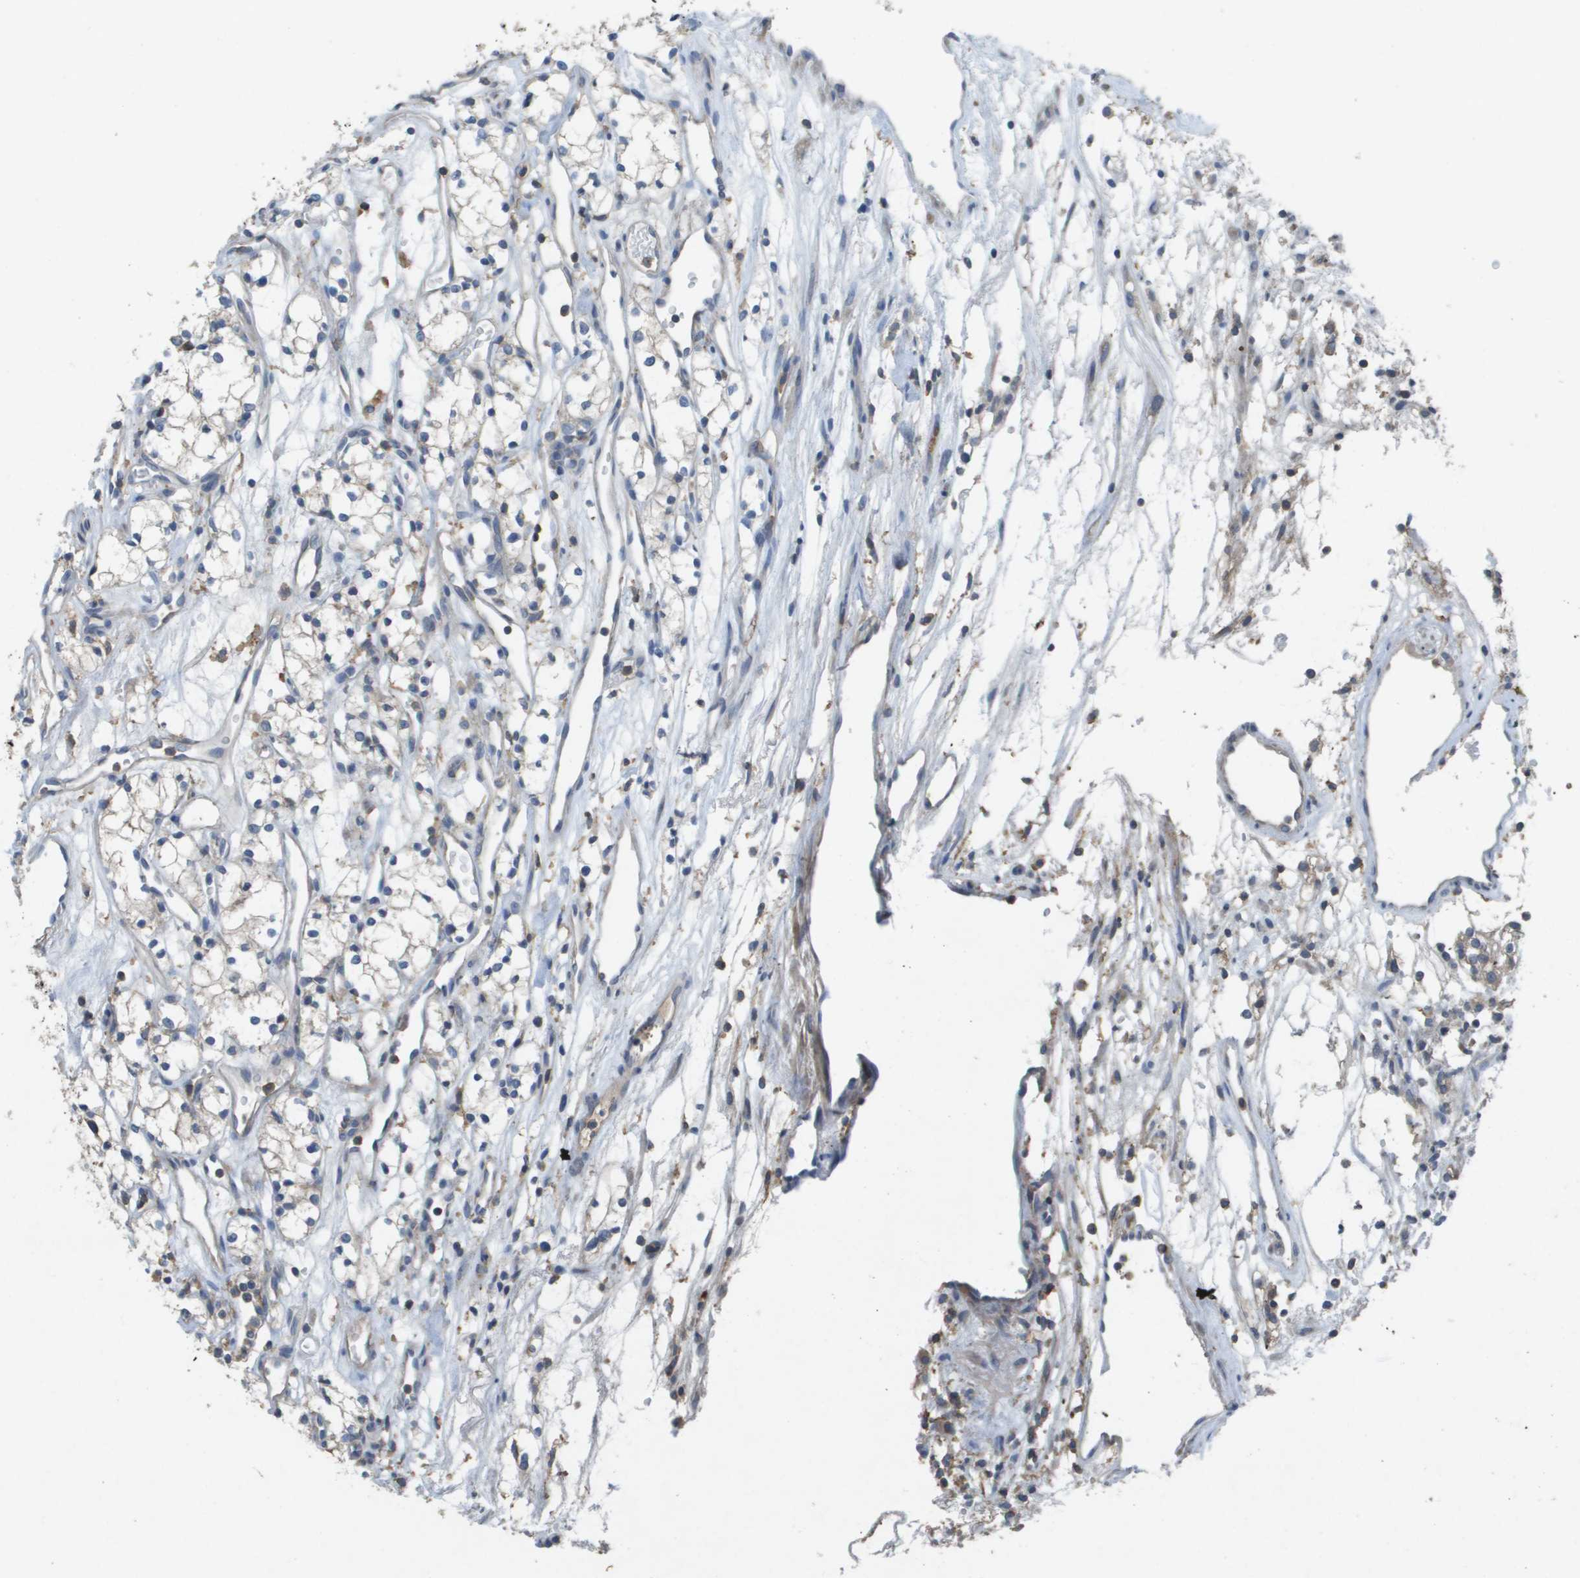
{"staining": {"intensity": "negative", "quantity": "none", "location": "none"}, "tissue": "renal cancer", "cell_type": "Tumor cells", "image_type": "cancer", "snomed": [{"axis": "morphology", "description": "Adenocarcinoma, NOS"}, {"axis": "topography", "description": "Kidney"}], "caption": "Renal cancer stained for a protein using immunohistochemistry displays no staining tumor cells.", "gene": "CLCA4", "patient": {"sex": "male", "age": 59}}